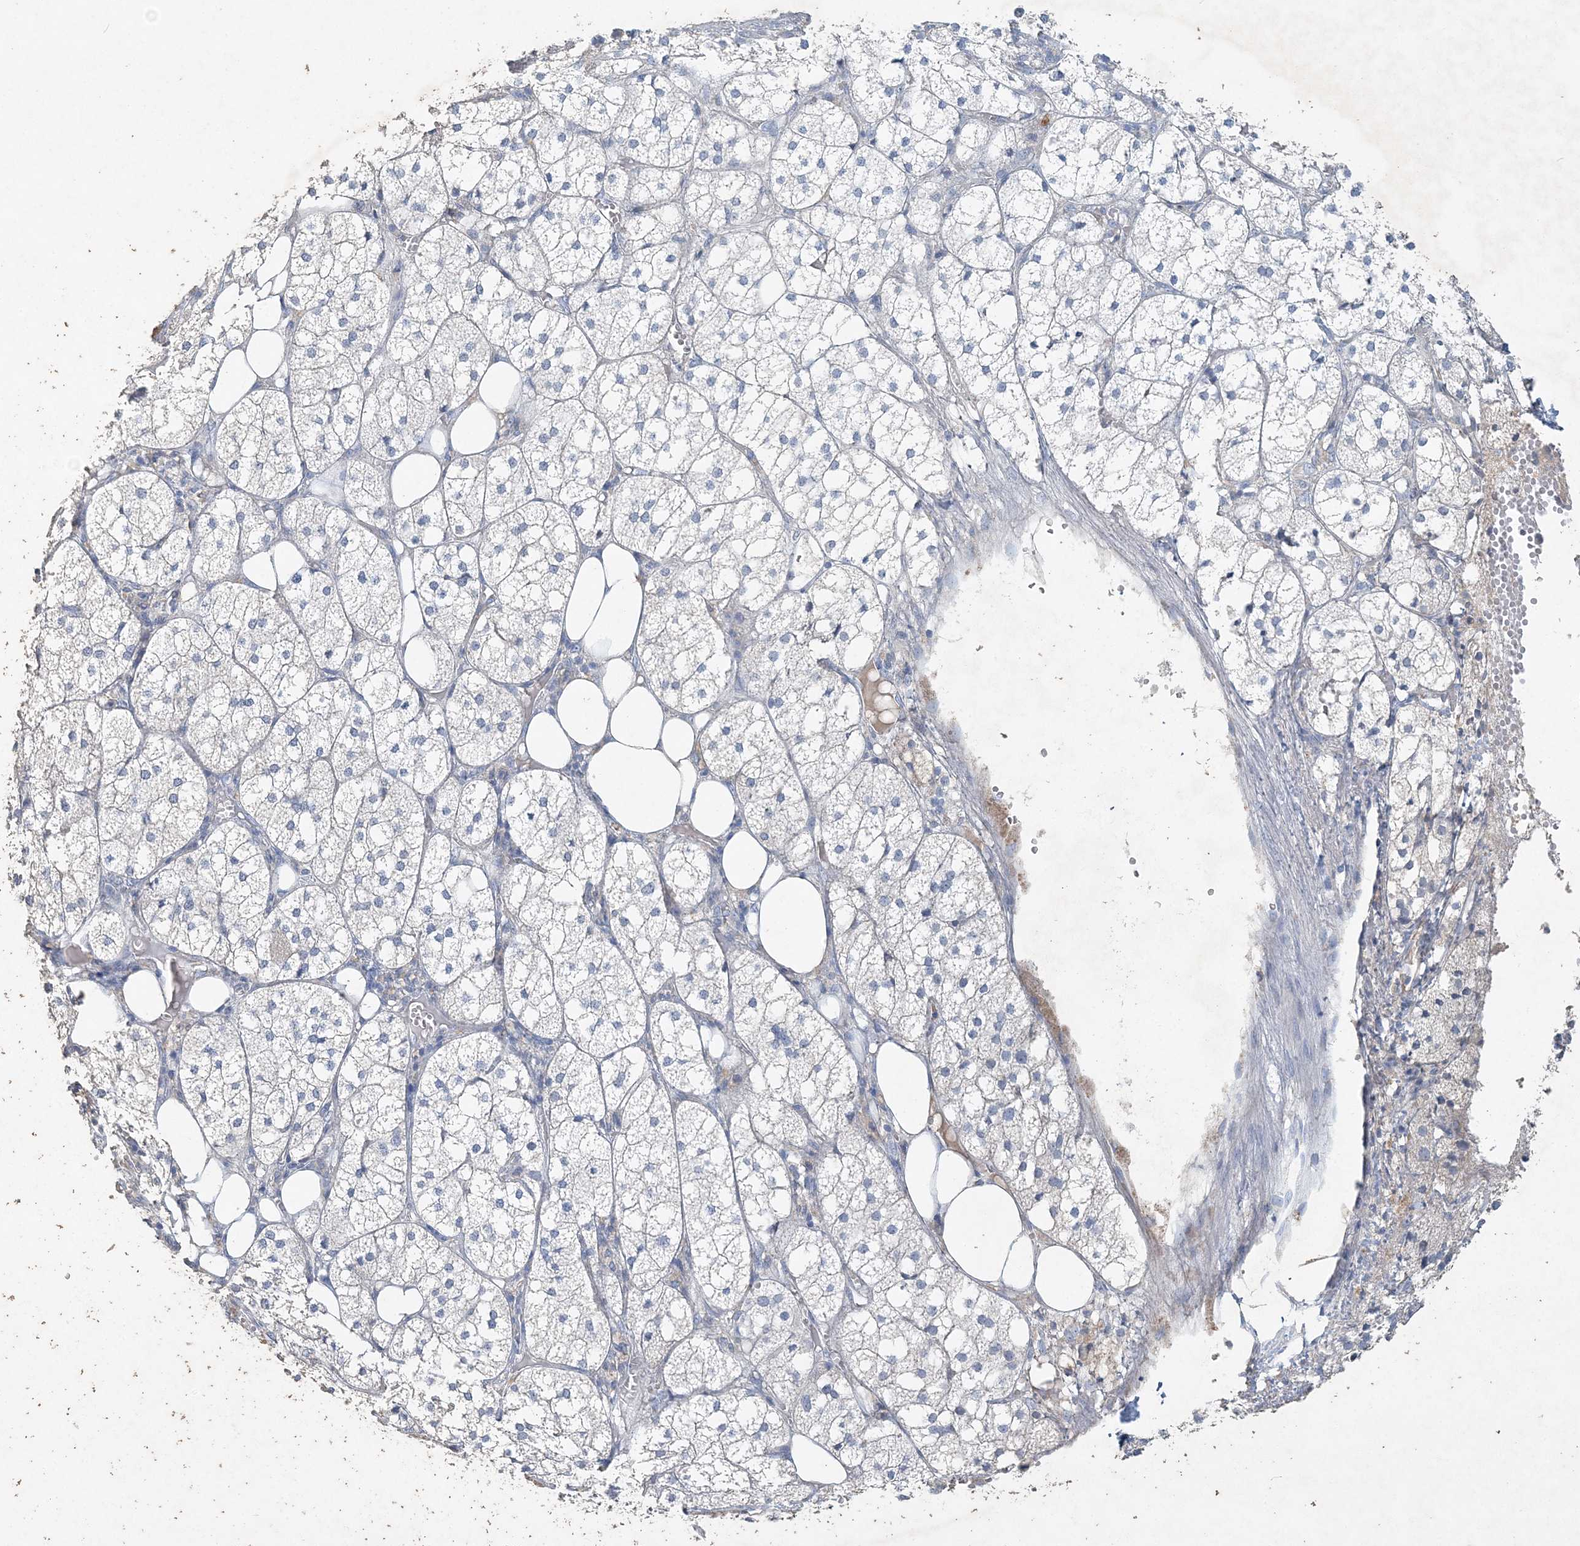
{"staining": {"intensity": "negative", "quantity": "none", "location": "none"}, "tissue": "adrenal gland", "cell_type": "Glandular cells", "image_type": "normal", "snomed": [{"axis": "morphology", "description": "Normal tissue, NOS"}, {"axis": "topography", "description": "Adrenal gland"}], "caption": "A high-resolution photomicrograph shows immunohistochemistry staining of normal adrenal gland, which shows no significant expression in glandular cells.", "gene": "DNAH5", "patient": {"sex": "female", "age": 61}}